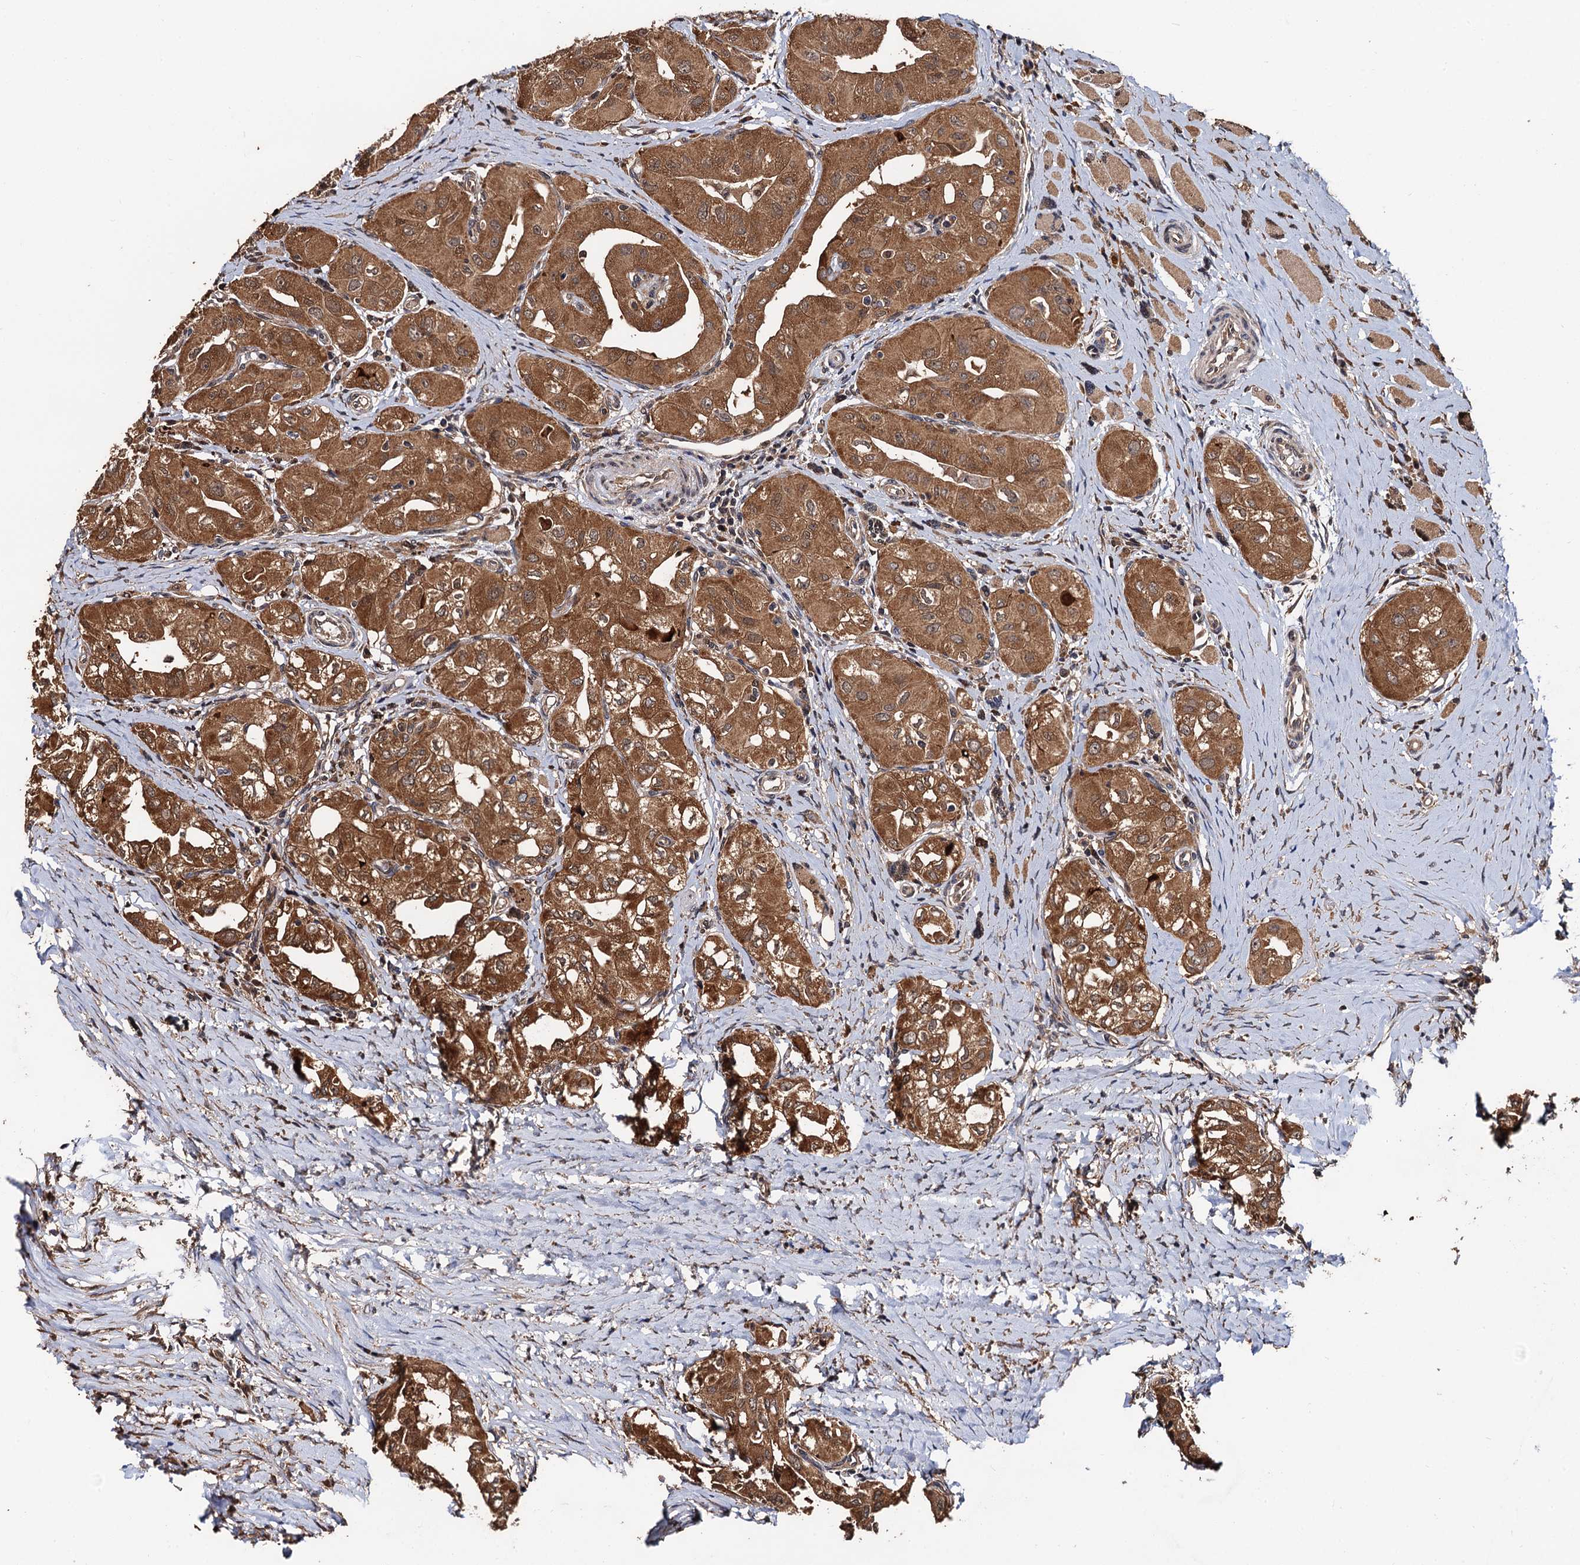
{"staining": {"intensity": "strong", "quantity": ">75%", "location": "cytoplasmic/membranous"}, "tissue": "thyroid cancer", "cell_type": "Tumor cells", "image_type": "cancer", "snomed": [{"axis": "morphology", "description": "Papillary adenocarcinoma, NOS"}, {"axis": "topography", "description": "Thyroid gland"}], "caption": "Immunohistochemical staining of thyroid cancer (papillary adenocarcinoma) demonstrates strong cytoplasmic/membranous protein staining in approximately >75% of tumor cells.", "gene": "MIER2", "patient": {"sex": "female", "age": 59}}